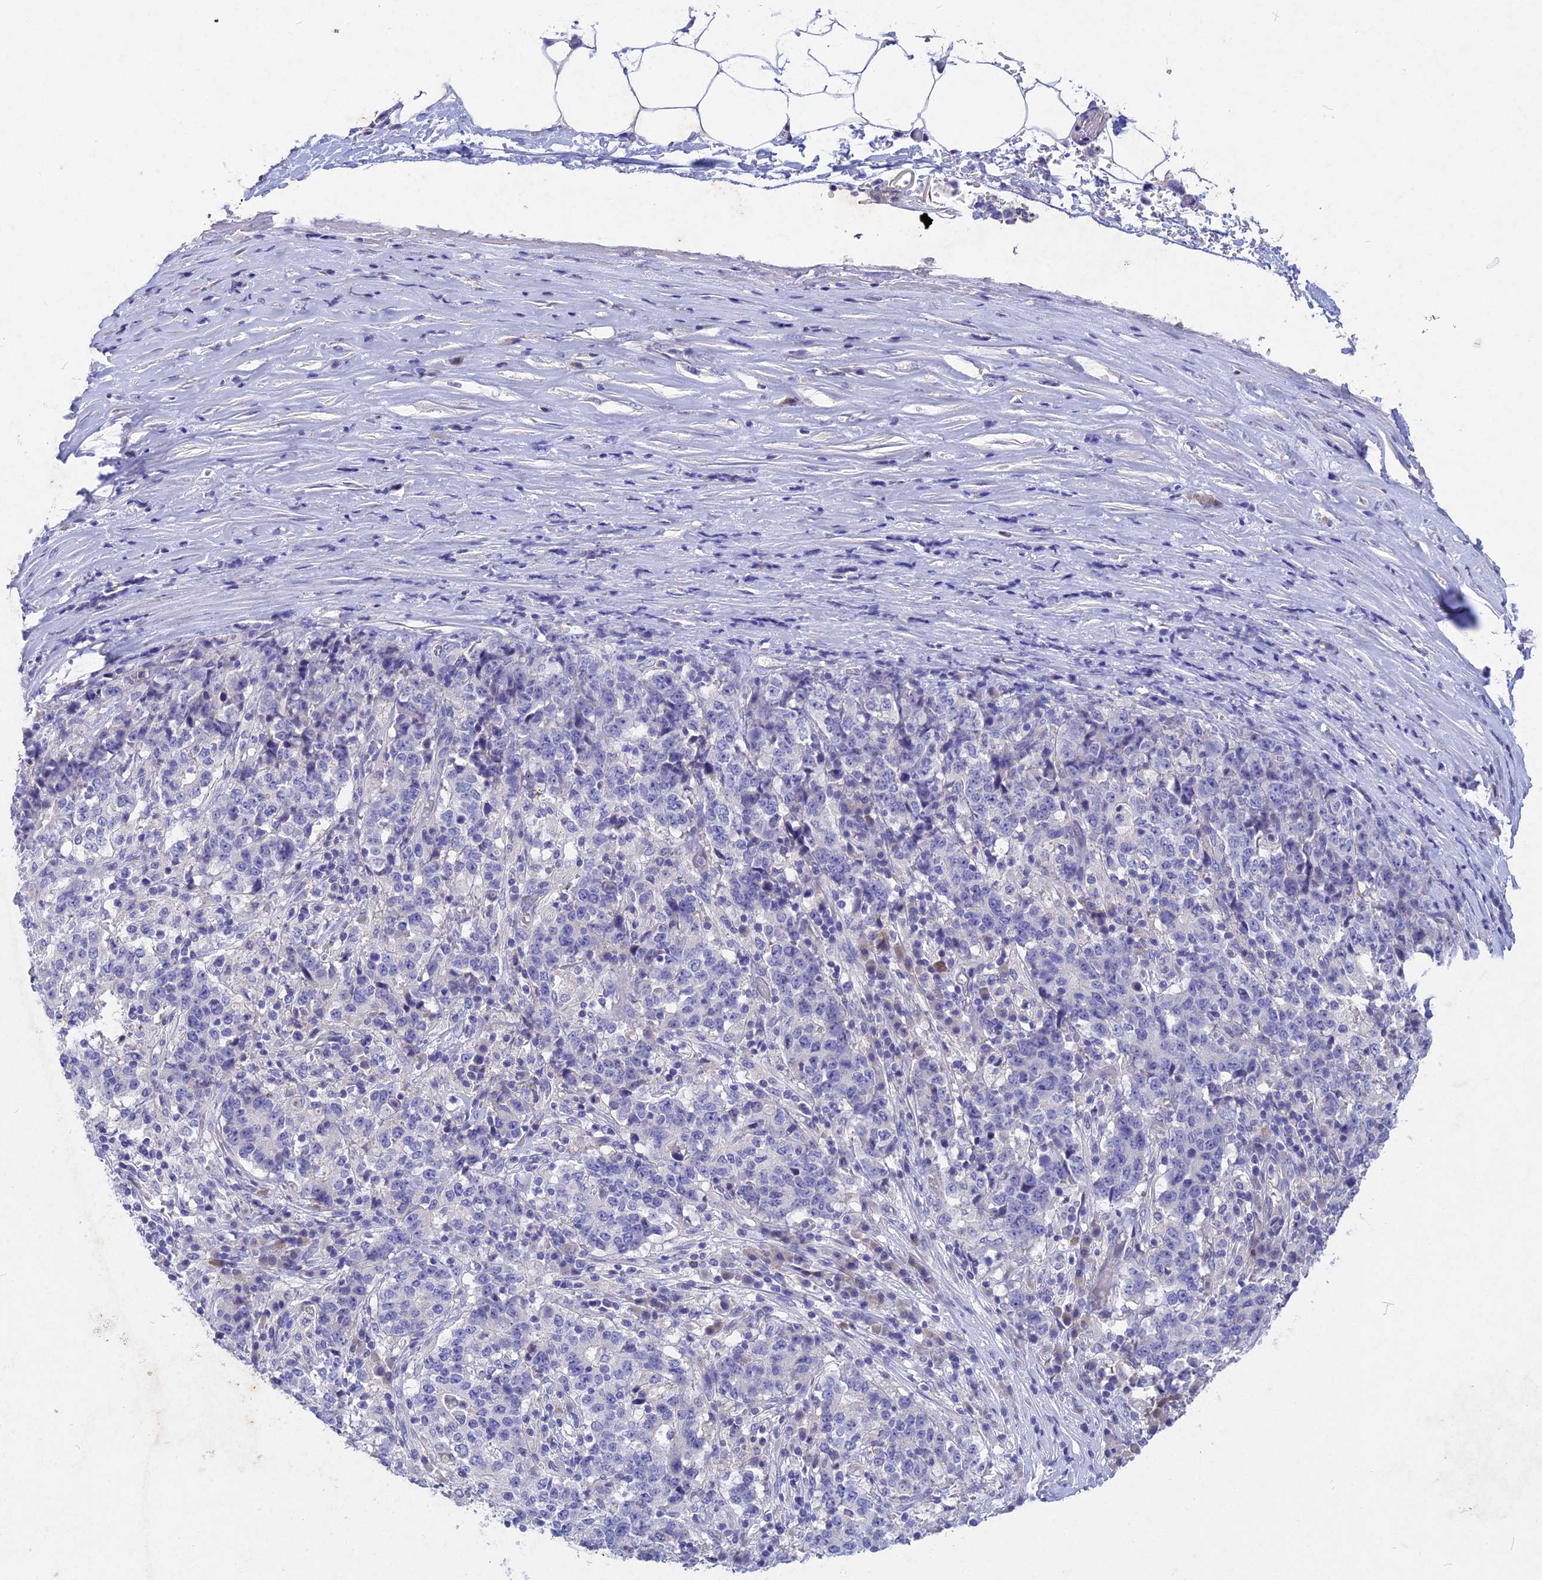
{"staining": {"intensity": "negative", "quantity": "none", "location": "none"}, "tissue": "stomach cancer", "cell_type": "Tumor cells", "image_type": "cancer", "snomed": [{"axis": "morphology", "description": "Adenocarcinoma, NOS"}, {"axis": "topography", "description": "Stomach"}], "caption": "Immunohistochemical staining of stomach cancer (adenocarcinoma) demonstrates no significant expression in tumor cells.", "gene": "DEFB119", "patient": {"sex": "male", "age": 59}}